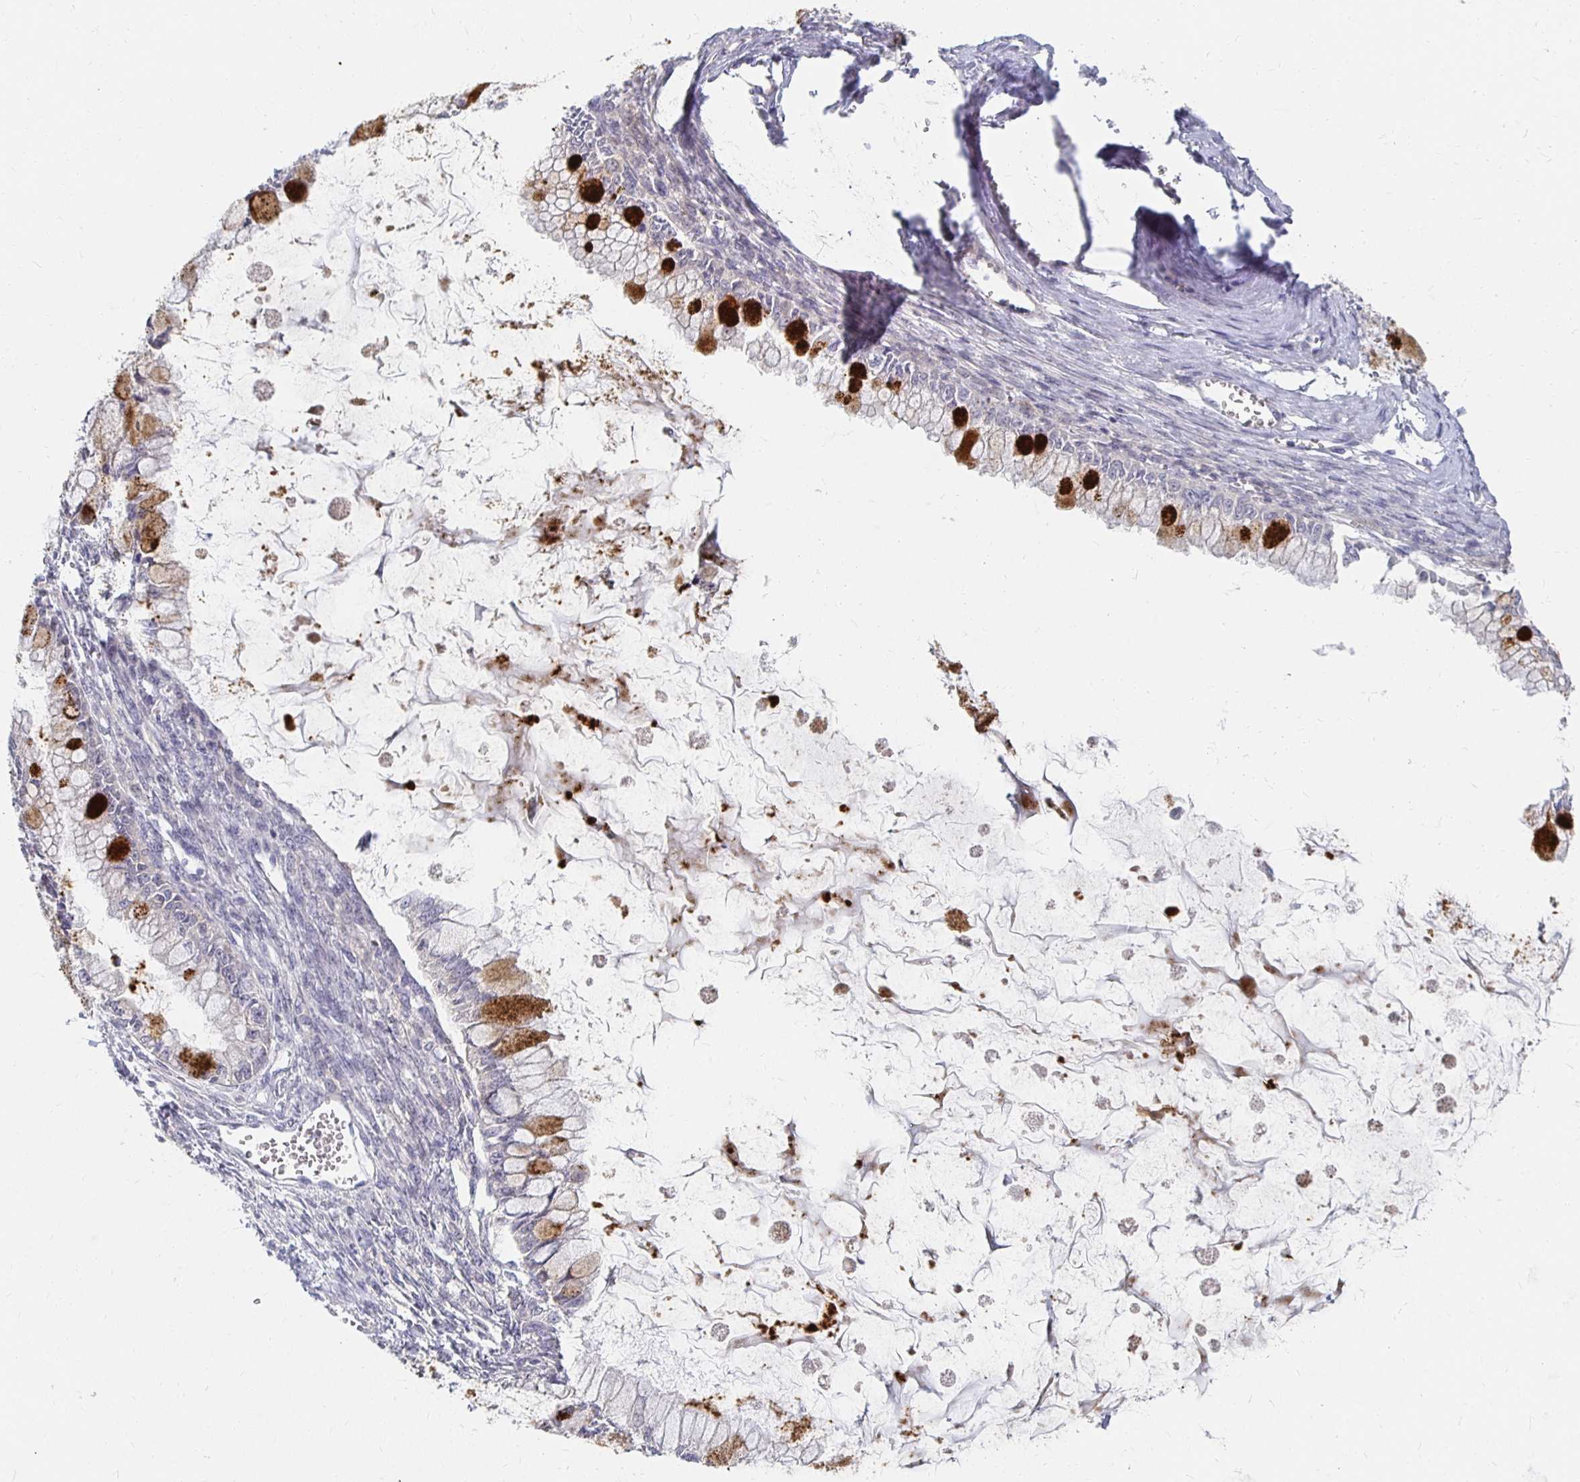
{"staining": {"intensity": "strong", "quantity": "<25%", "location": "cytoplasmic/membranous"}, "tissue": "ovarian cancer", "cell_type": "Tumor cells", "image_type": "cancer", "snomed": [{"axis": "morphology", "description": "Cystadenocarcinoma, mucinous, NOS"}, {"axis": "topography", "description": "Ovary"}], "caption": "Immunohistochemistry staining of ovarian mucinous cystadenocarcinoma, which displays medium levels of strong cytoplasmic/membranous staining in about <25% of tumor cells indicating strong cytoplasmic/membranous protein staining. The staining was performed using DAB (3,3'-diaminobenzidine) (brown) for protein detection and nuclei were counterstained in hematoxylin (blue).", "gene": "FKRP", "patient": {"sex": "female", "age": 34}}